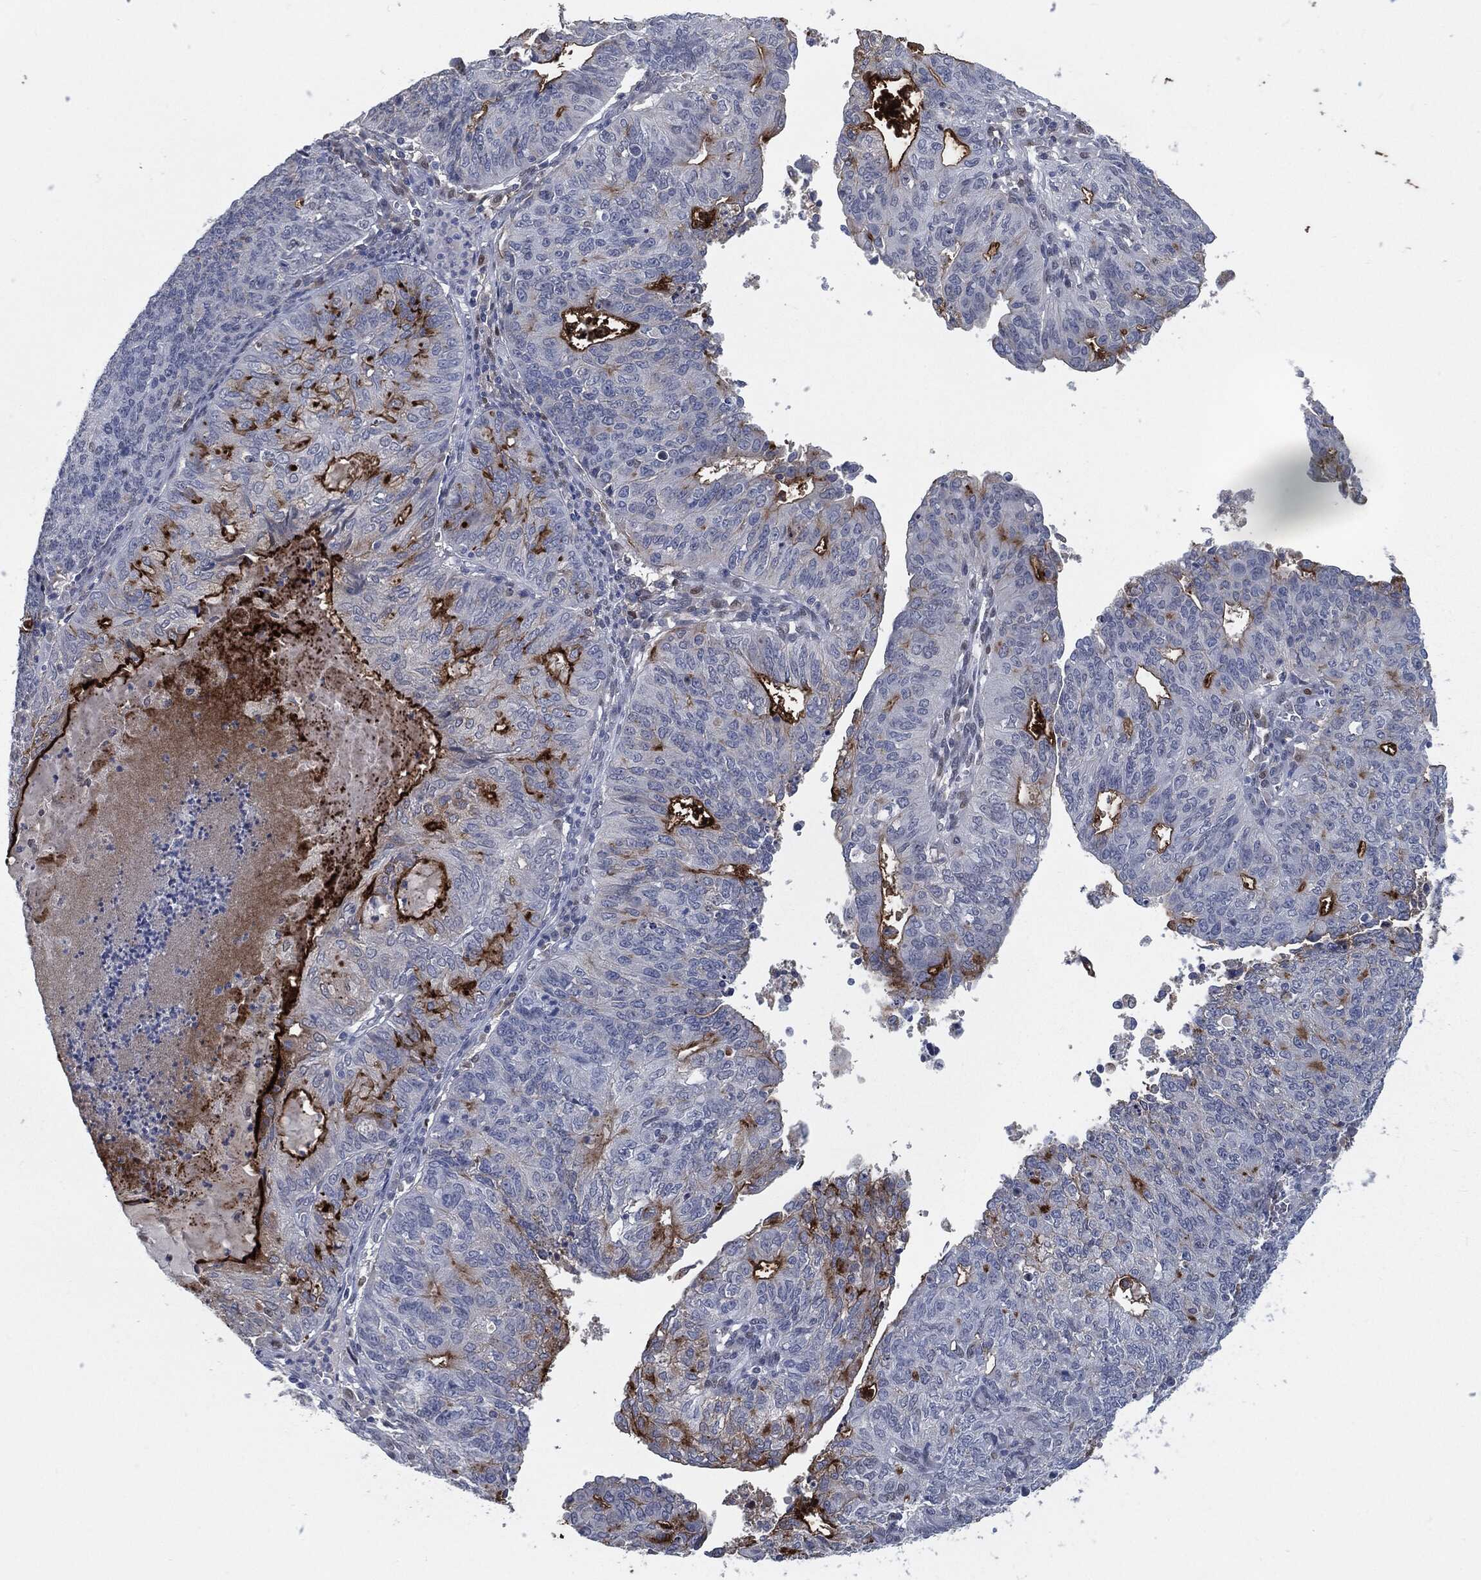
{"staining": {"intensity": "strong", "quantity": "25%-75%", "location": "cytoplasmic/membranous"}, "tissue": "endometrial cancer", "cell_type": "Tumor cells", "image_type": "cancer", "snomed": [{"axis": "morphology", "description": "Adenocarcinoma, NOS"}, {"axis": "topography", "description": "Endometrium"}], "caption": "Human endometrial adenocarcinoma stained with a brown dye shows strong cytoplasmic/membranous positive expression in about 25%-75% of tumor cells.", "gene": "PROM1", "patient": {"sex": "female", "age": 82}}